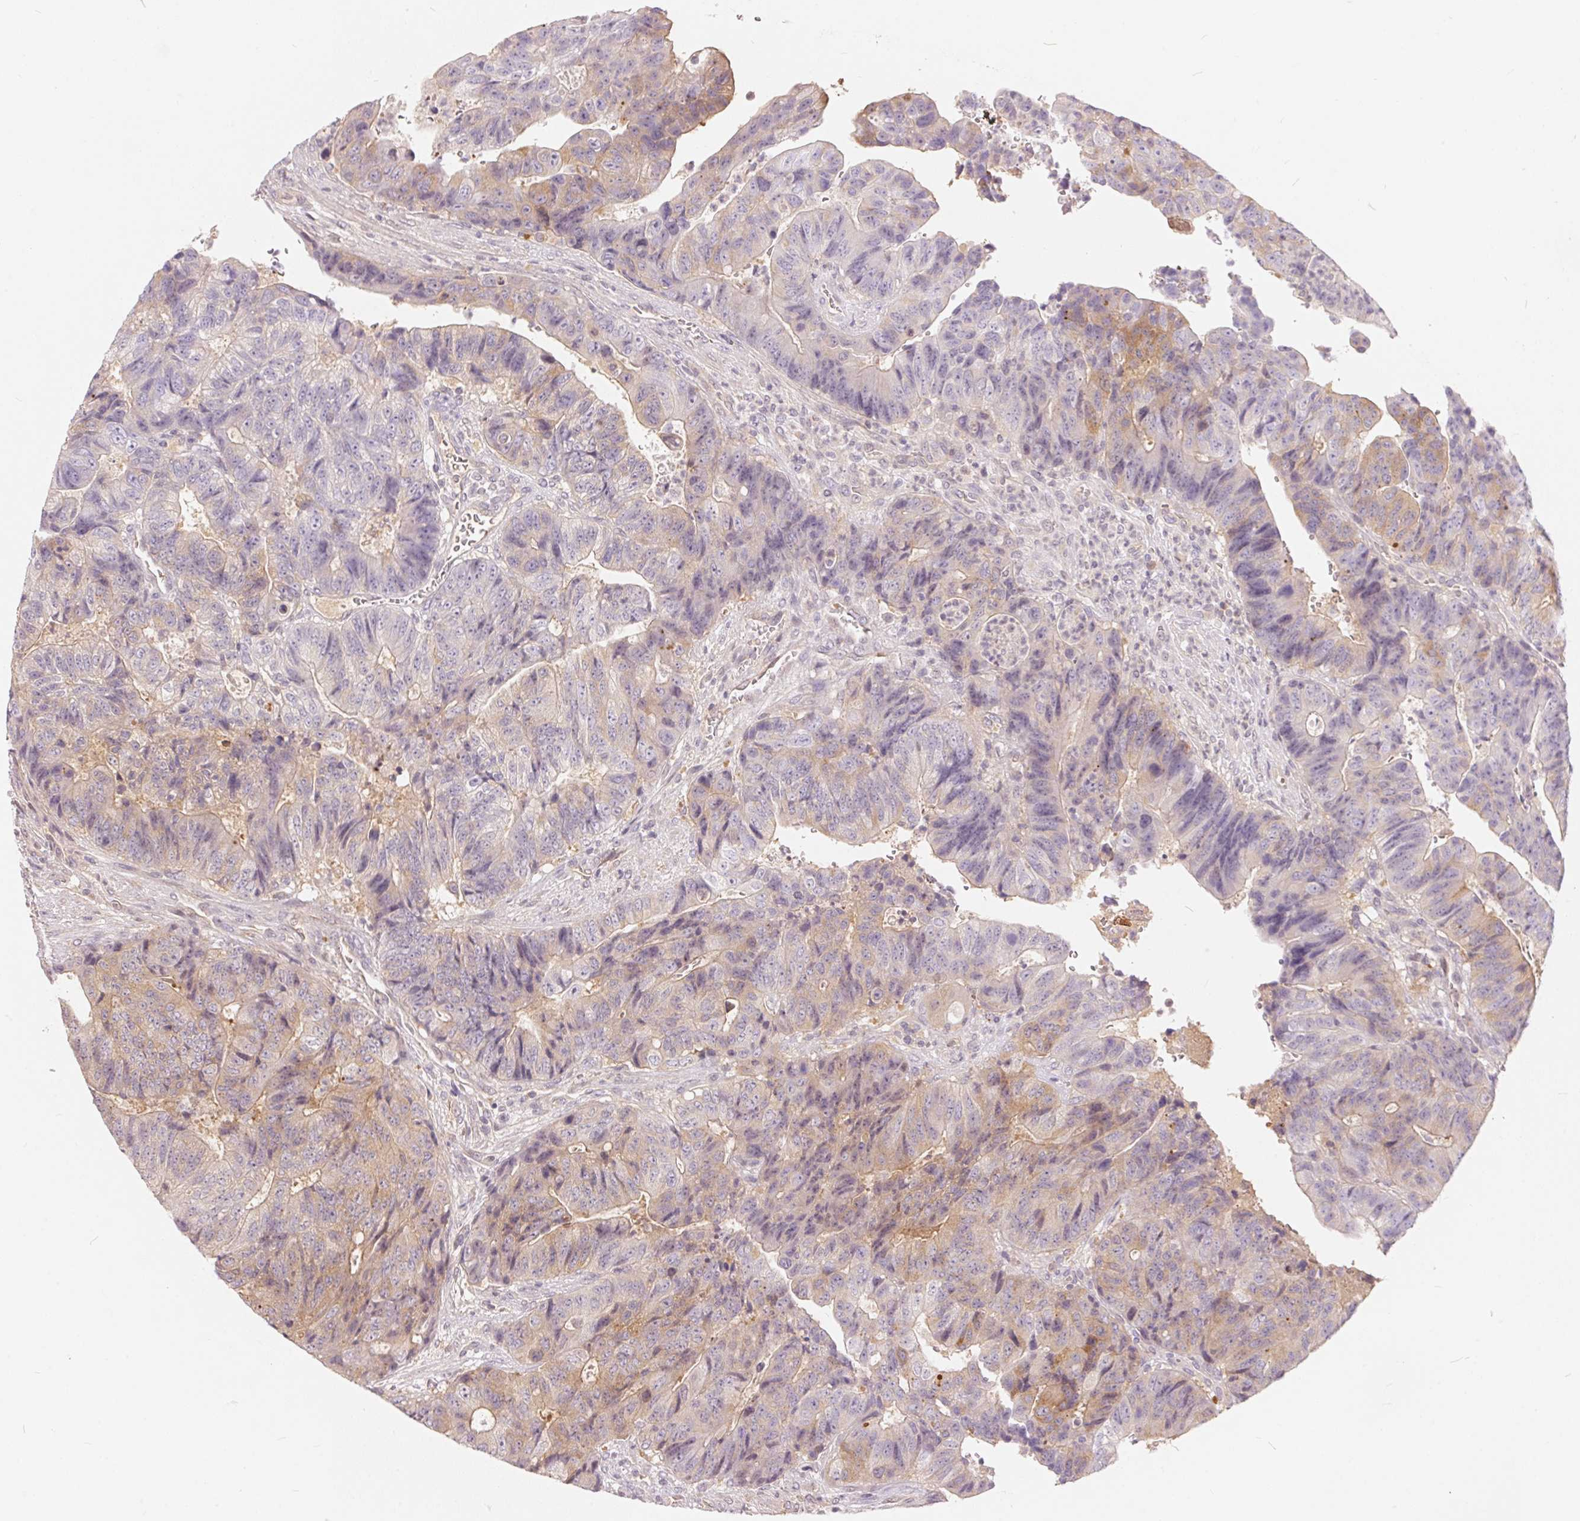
{"staining": {"intensity": "weak", "quantity": "25%-75%", "location": "cytoplasmic/membranous"}, "tissue": "colorectal cancer", "cell_type": "Tumor cells", "image_type": "cancer", "snomed": [{"axis": "morphology", "description": "Normal tissue, NOS"}, {"axis": "morphology", "description": "Adenocarcinoma, NOS"}, {"axis": "topography", "description": "Colon"}], "caption": "This micrograph shows adenocarcinoma (colorectal) stained with immunohistochemistry to label a protein in brown. The cytoplasmic/membranous of tumor cells show weak positivity for the protein. Nuclei are counter-stained blue.", "gene": "BLMH", "patient": {"sex": "female", "age": 48}}